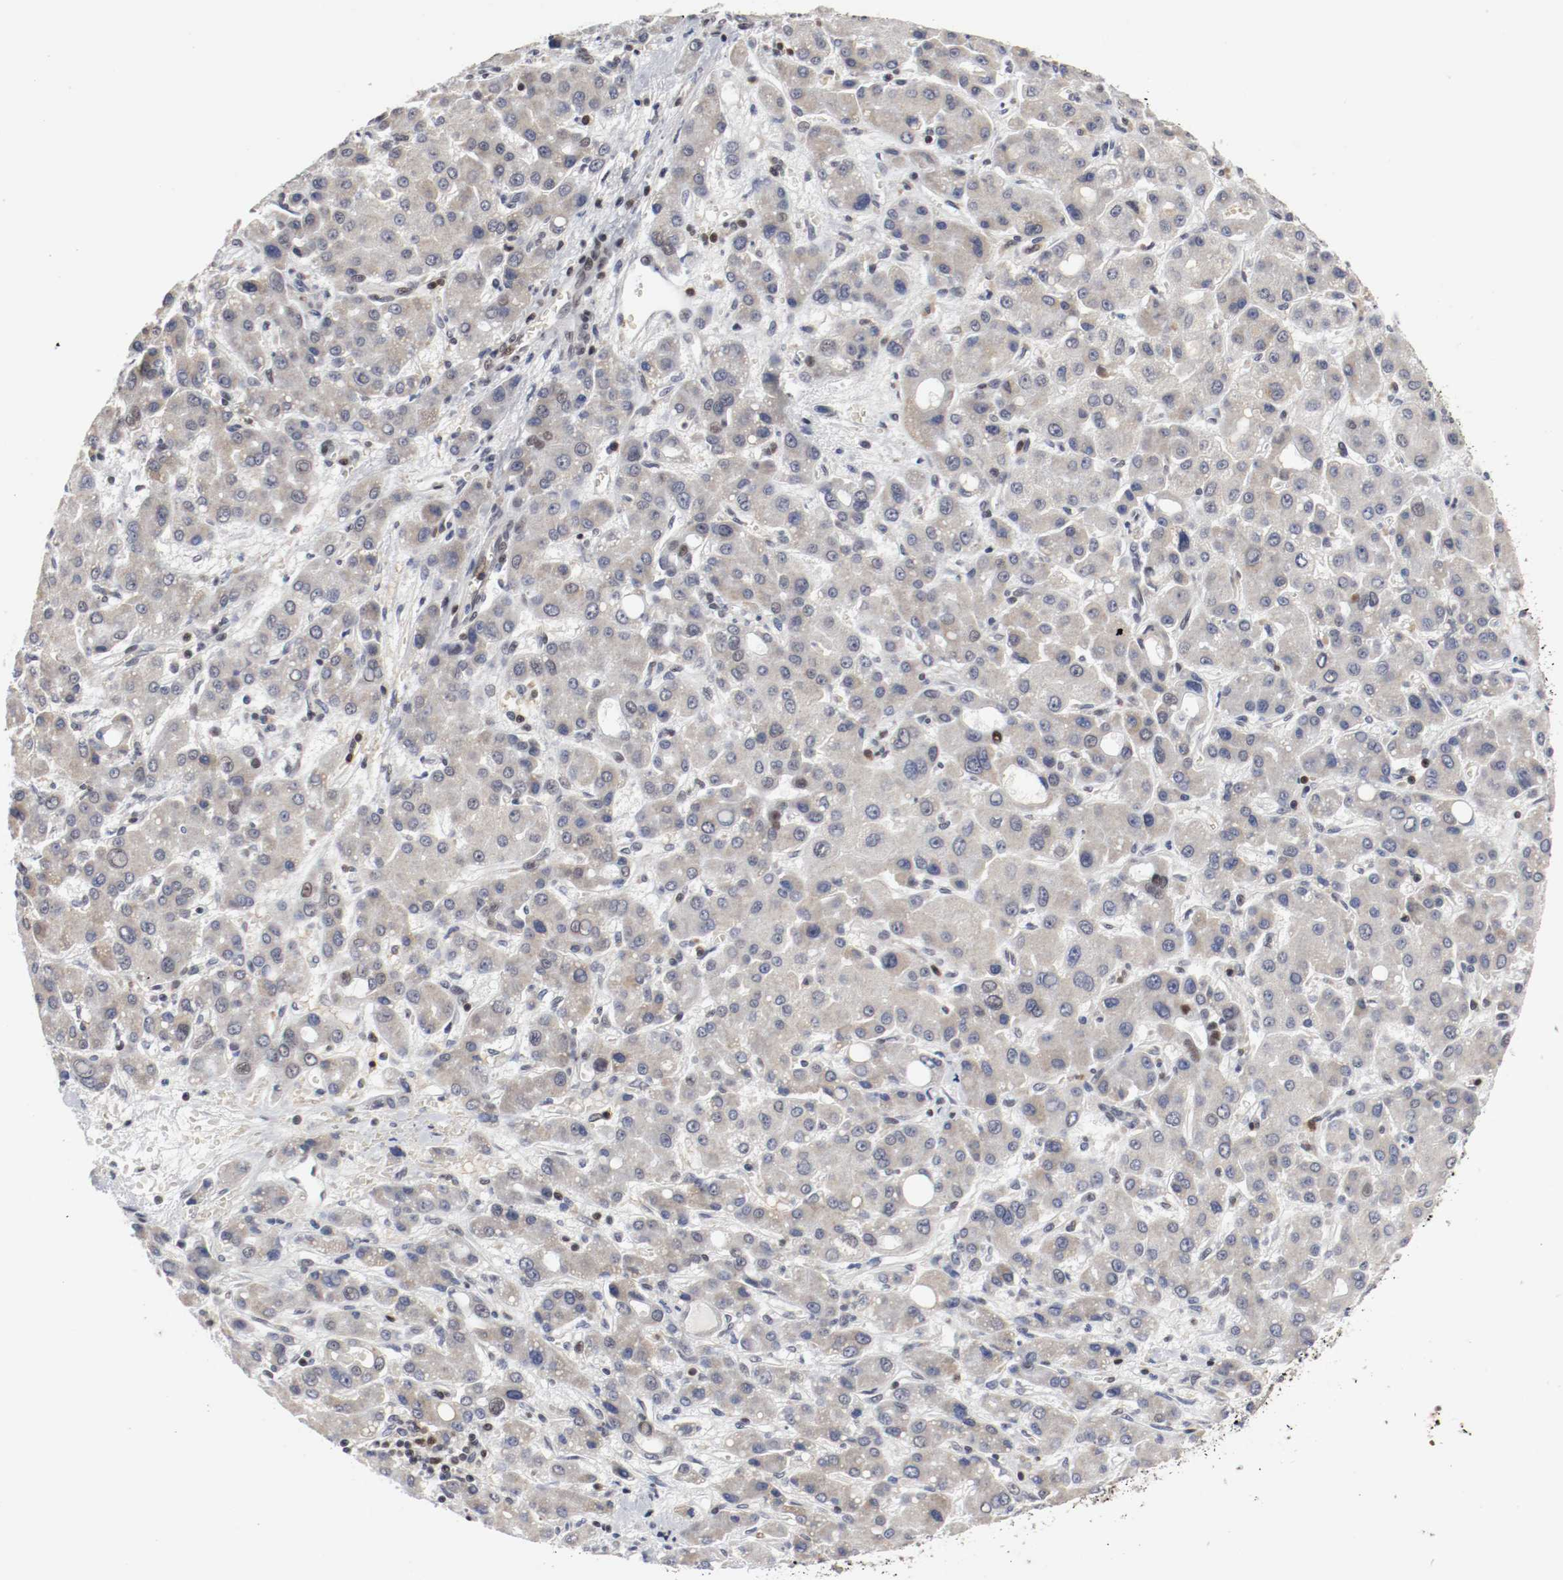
{"staining": {"intensity": "weak", "quantity": "<25%", "location": "cytoplasmic/membranous"}, "tissue": "liver cancer", "cell_type": "Tumor cells", "image_type": "cancer", "snomed": [{"axis": "morphology", "description": "Carcinoma, Hepatocellular, NOS"}, {"axis": "topography", "description": "Liver"}], "caption": "IHC of liver cancer shows no staining in tumor cells.", "gene": "JUND", "patient": {"sex": "male", "age": 55}}